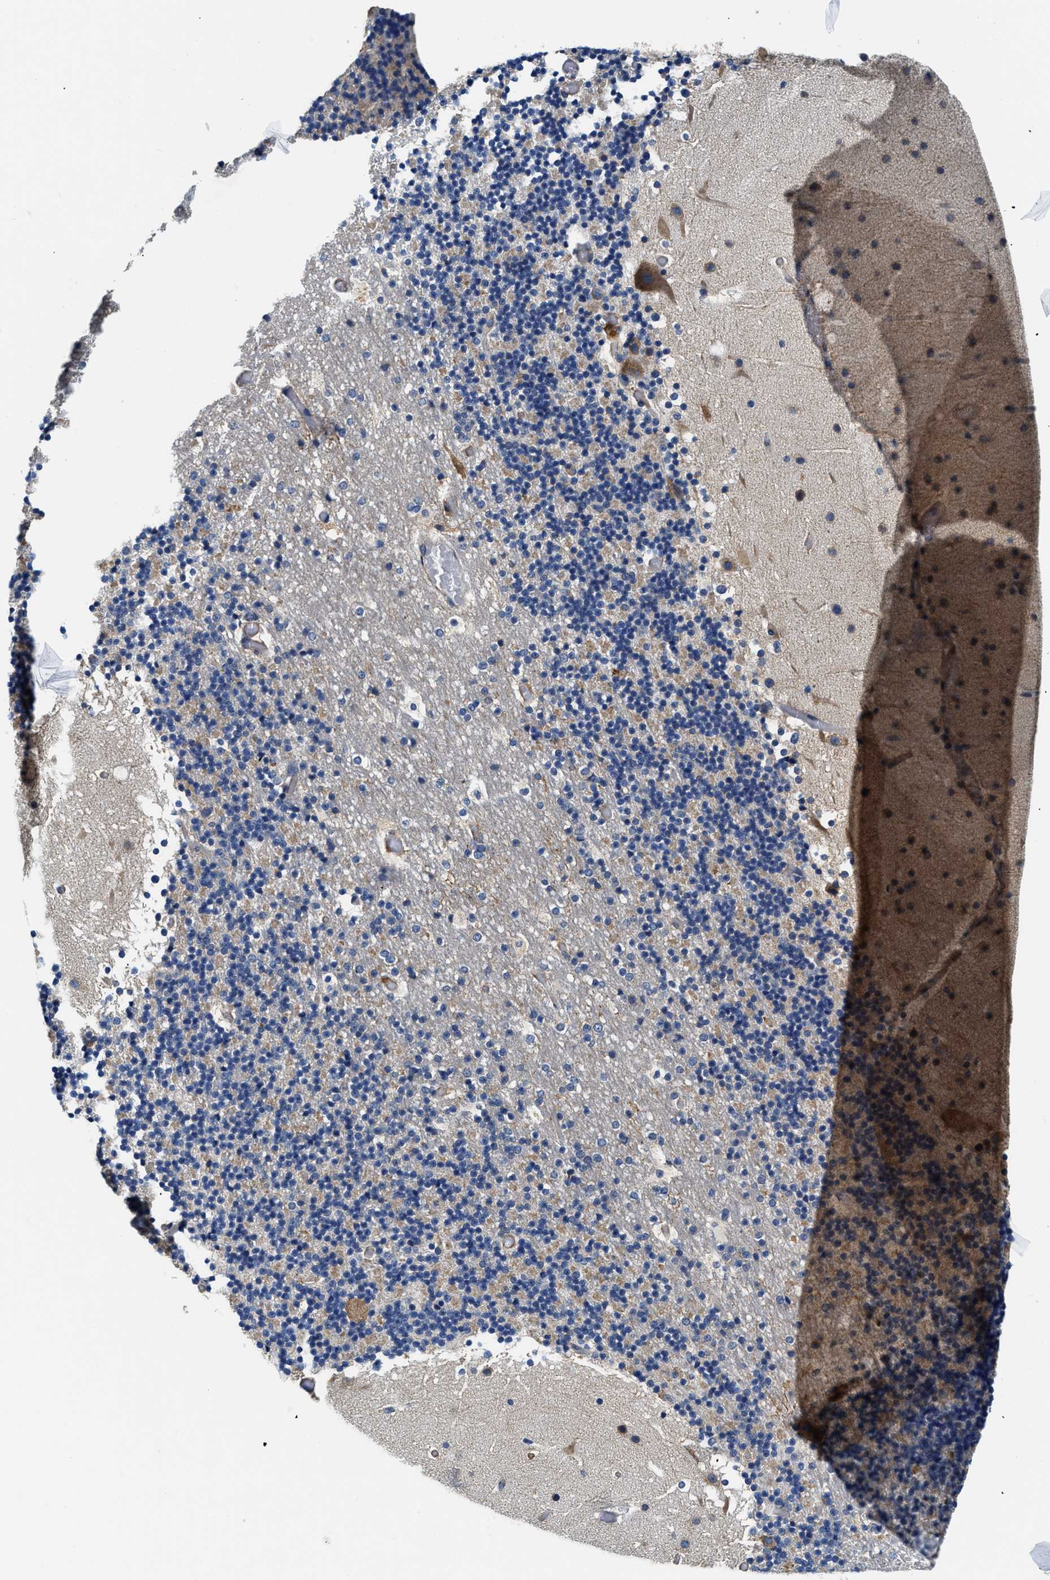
{"staining": {"intensity": "negative", "quantity": "none", "location": "none"}, "tissue": "cerebellum", "cell_type": "Cells in granular layer", "image_type": "normal", "snomed": [{"axis": "morphology", "description": "Normal tissue, NOS"}, {"axis": "topography", "description": "Cerebellum"}], "caption": "Immunohistochemical staining of normal cerebellum shows no significant positivity in cells in granular layer. The staining is performed using DAB brown chromogen with nuclei counter-stained in using hematoxylin.", "gene": "CSDE1", "patient": {"sex": "male", "age": 57}}